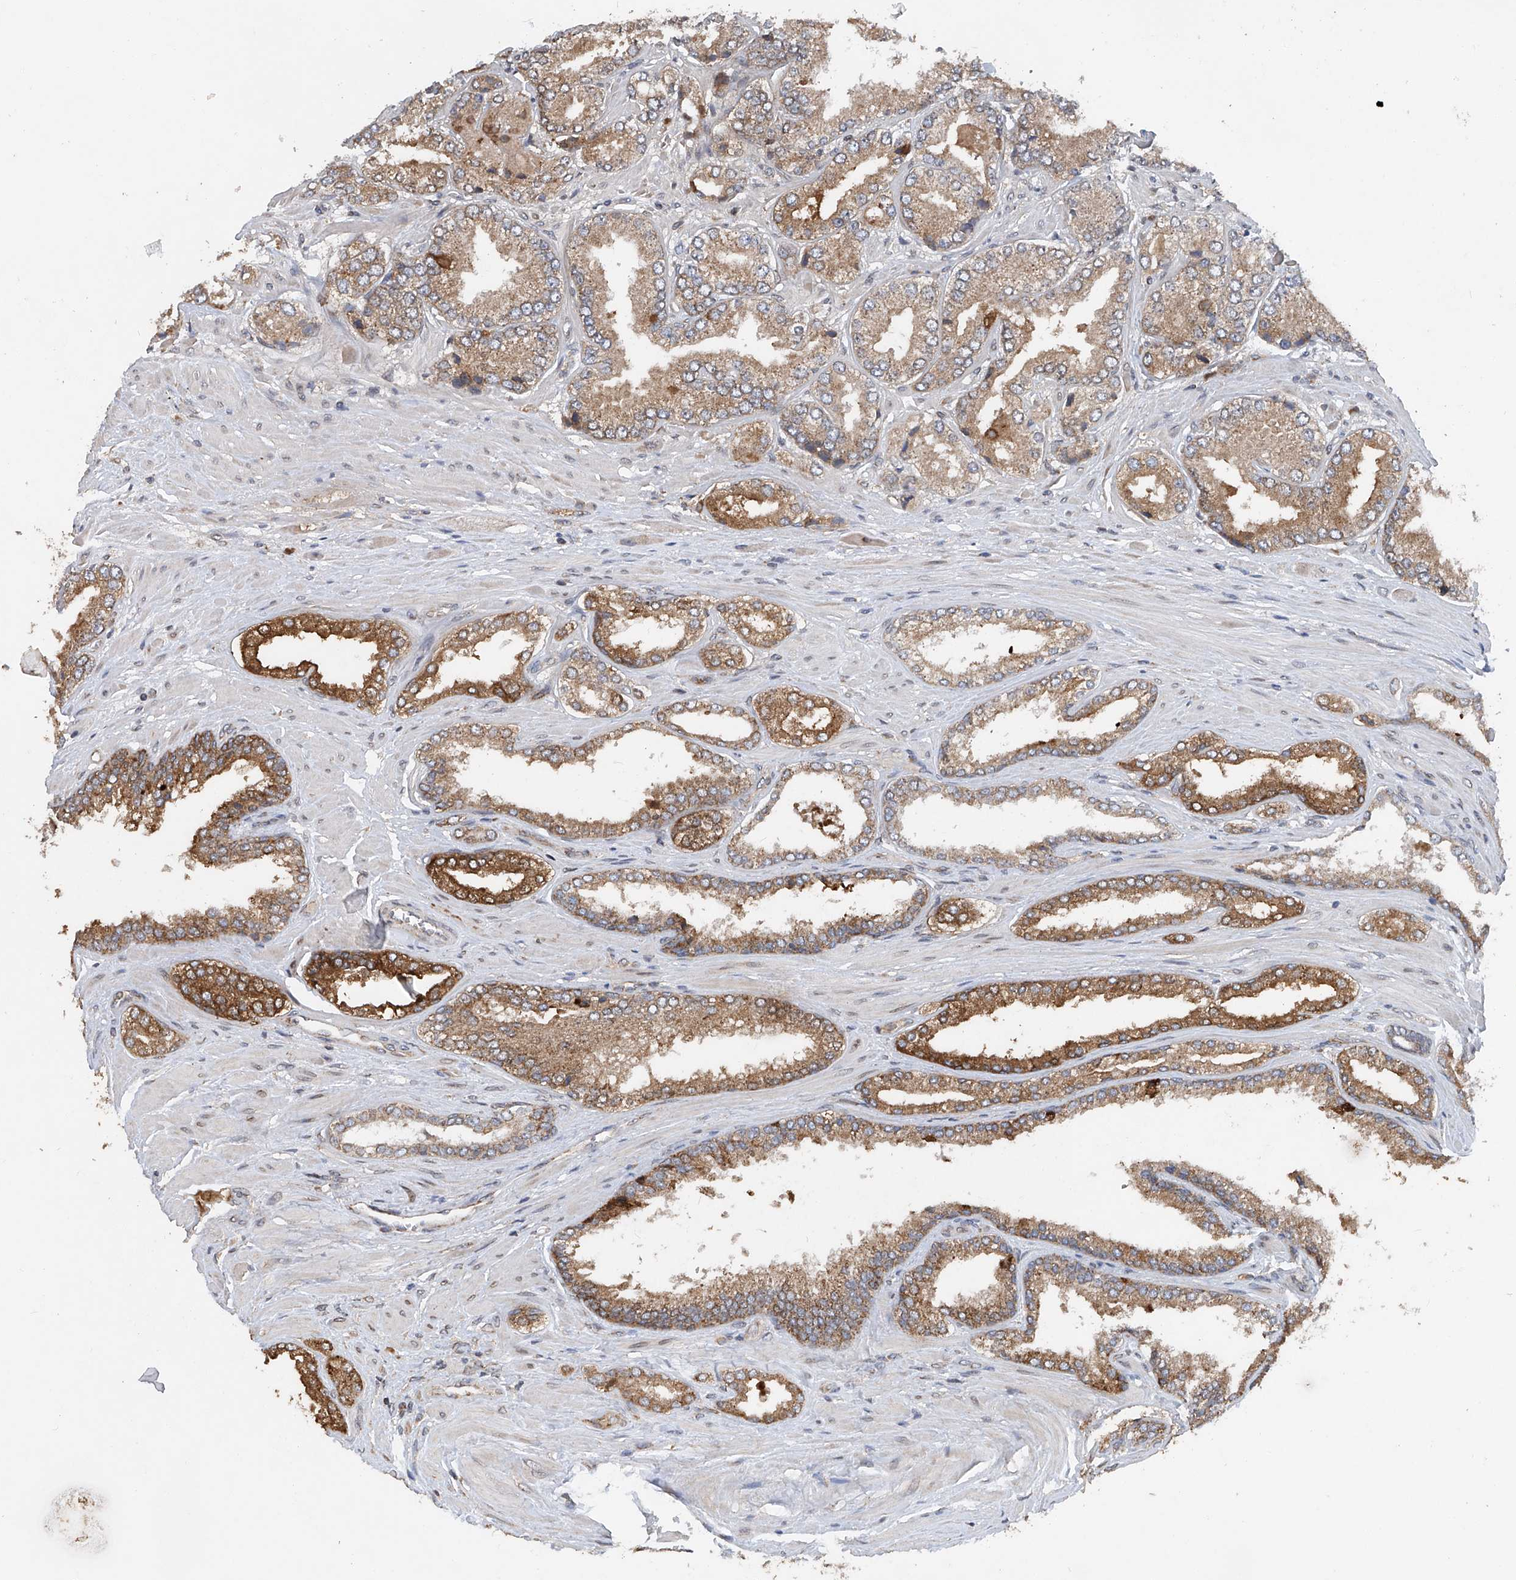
{"staining": {"intensity": "moderate", "quantity": ">75%", "location": "cytoplasmic/membranous"}, "tissue": "prostate cancer", "cell_type": "Tumor cells", "image_type": "cancer", "snomed": [{"axis": "morphology", "description": "Adenocarcinoma, Low grade"}, {"axis": "topography", "description": "Prostate"}], "caption": "Immunohistochemical staining of adenocarcinoma (low-grade) (prostate) reveals moderate cytoplasmic/membranous protein staining in about >75% of tumor cells.", "gene": "BCKDHB", "patient": {"sex": "male", "age": 62}}